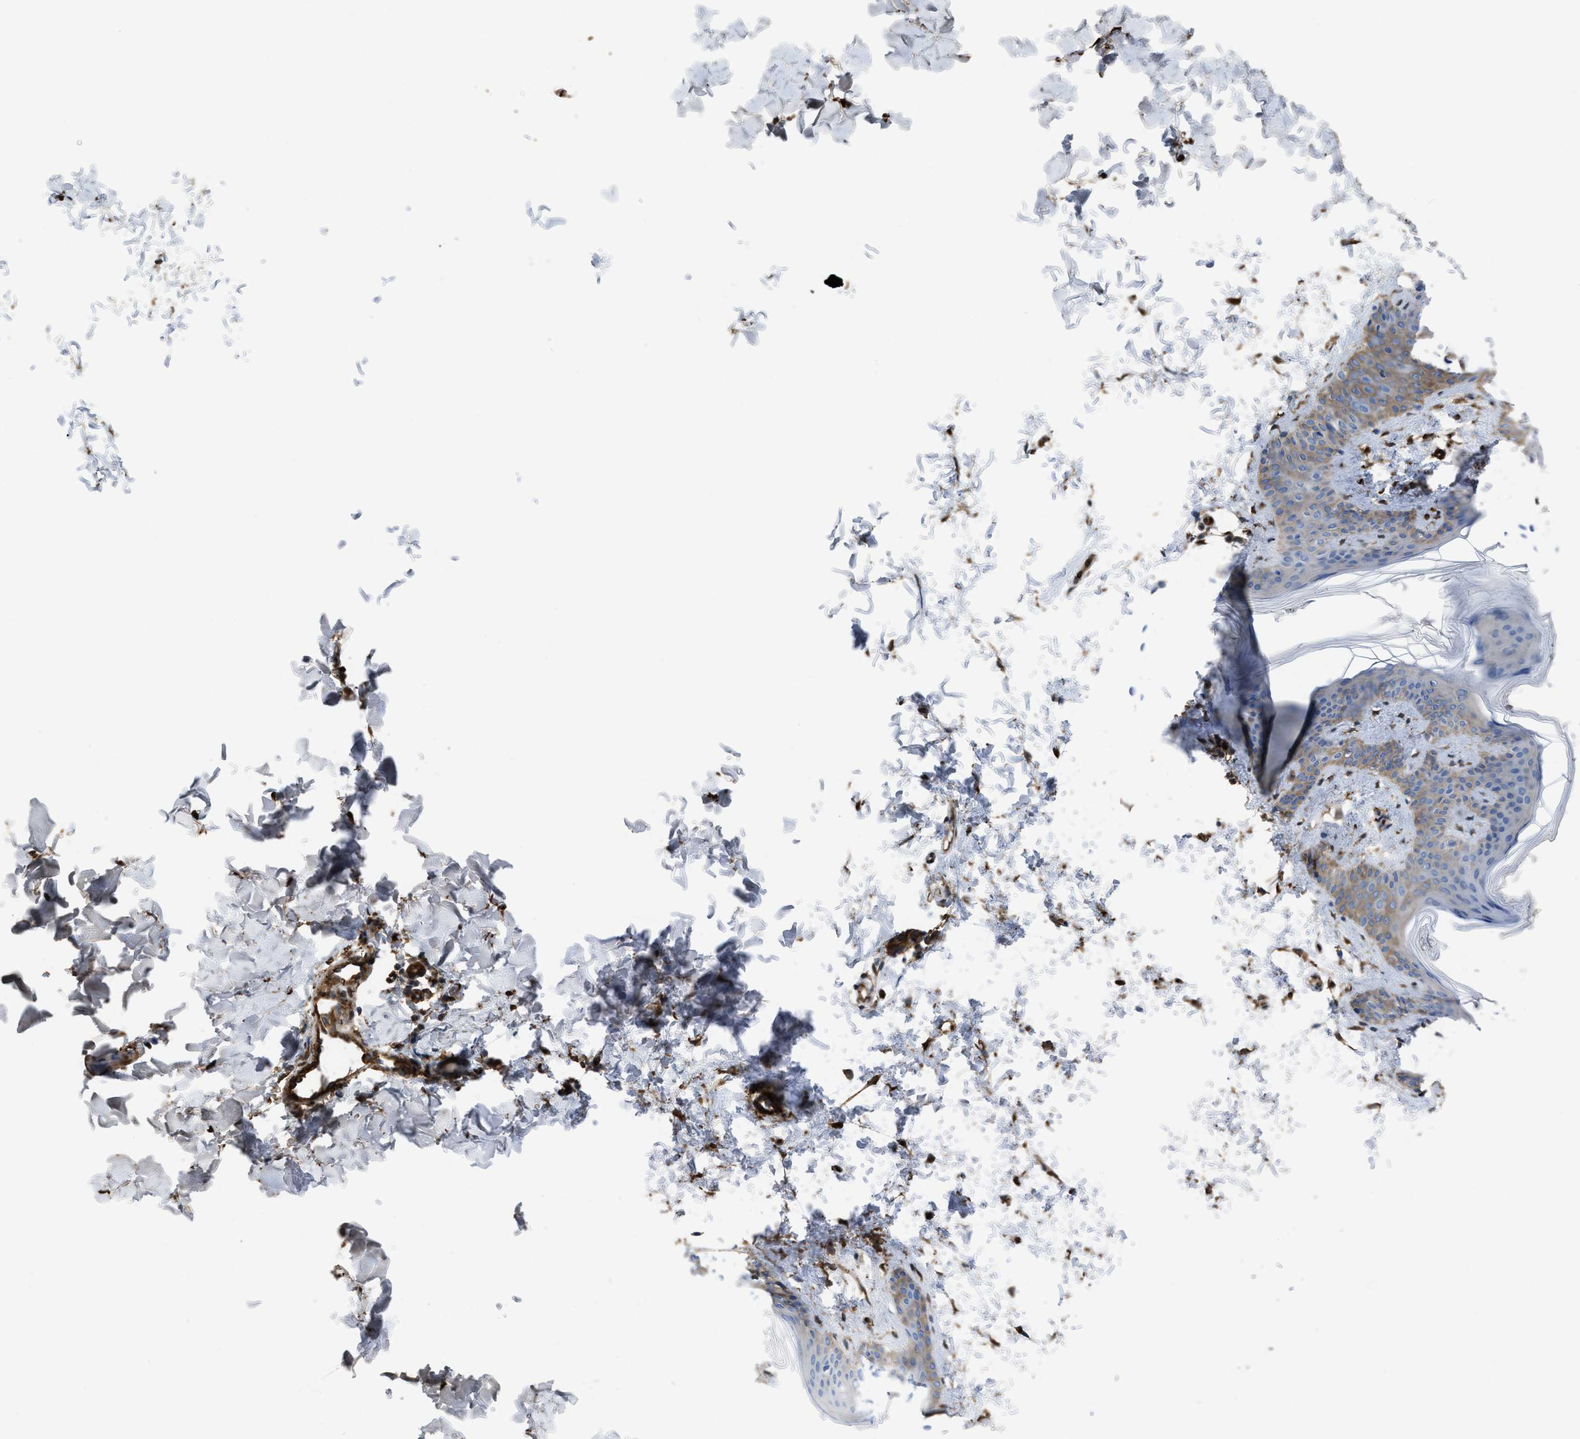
{"staining": {"intensity": "moderate", "quantity": ">75%", "location": "cytoplasmic/membranous"}, "tissue": "skin", "cell_type": "Fibroblasts", "image_type": "normal", "snomed": [{"axis": "morphology", "description": "Normal tissue, NOS"}, {"axis": "topography", "description": "Skin"}], "caption": "This photomicrograph demonstrates immunohistochemistry (IHC) staining of normal human skin, with medium moderate cytoplasmic/membranous expression in about >75% of fibroblasts.", "gene": "TRIOBP", "patient": {"sex": "female", "age": 17}}